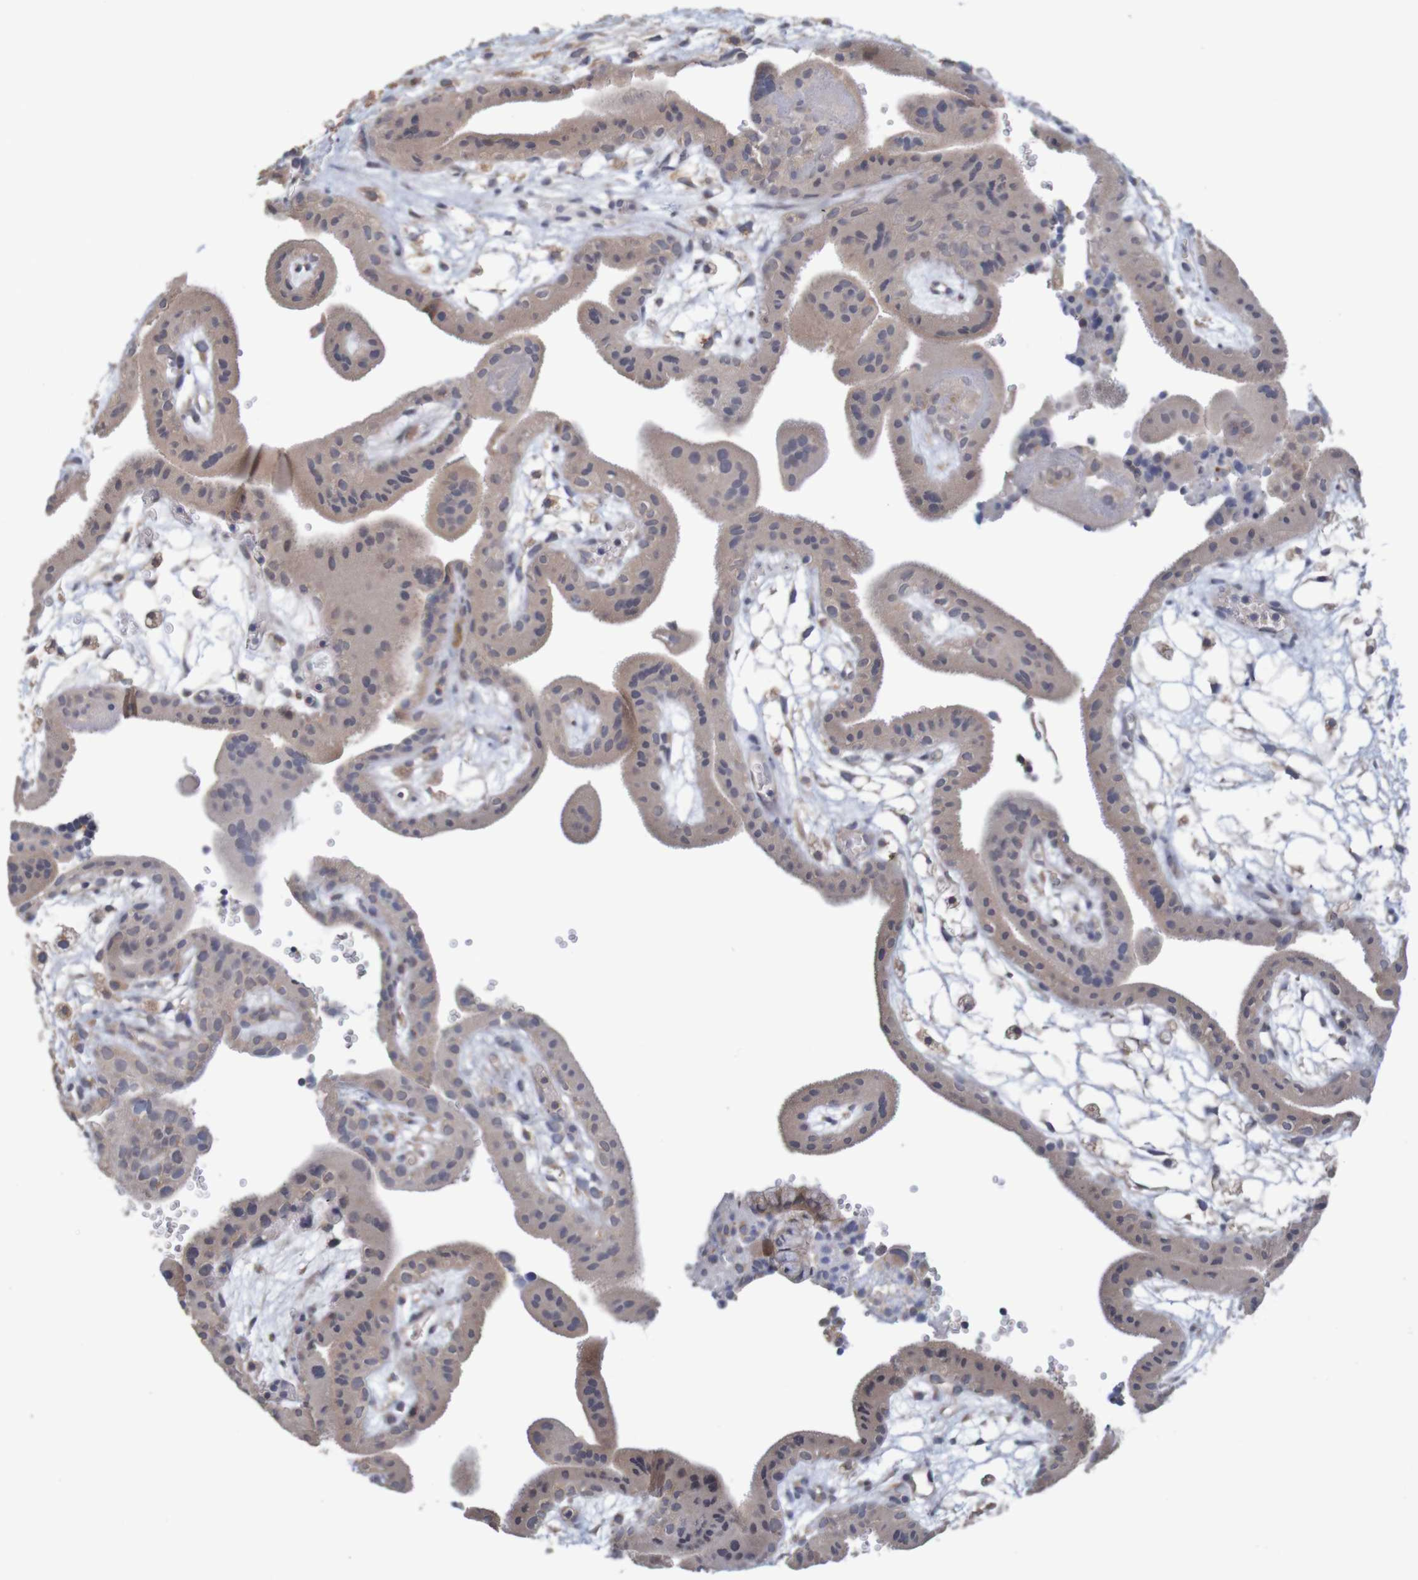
{"staining": {"intensity": "strong", "quantity": ">75%", "location": "cytoplasmic/membranous"}, "tissue": "placenta", "cell_type": "Decidual cells", "image_type": "normal", "snomed": [{"axis": "morphology", "description": "Normal tissue, NOS"}, {"axis": "topography", "description": "Placenta"}], "caption": "Brown immunohistochemical staining in benign placenta displays strong cytoplasmic/membranous expression in approximately >75% of decidual cells.", "gene": "ANKK1", "patient": {"sex": "female", "age": 18}}